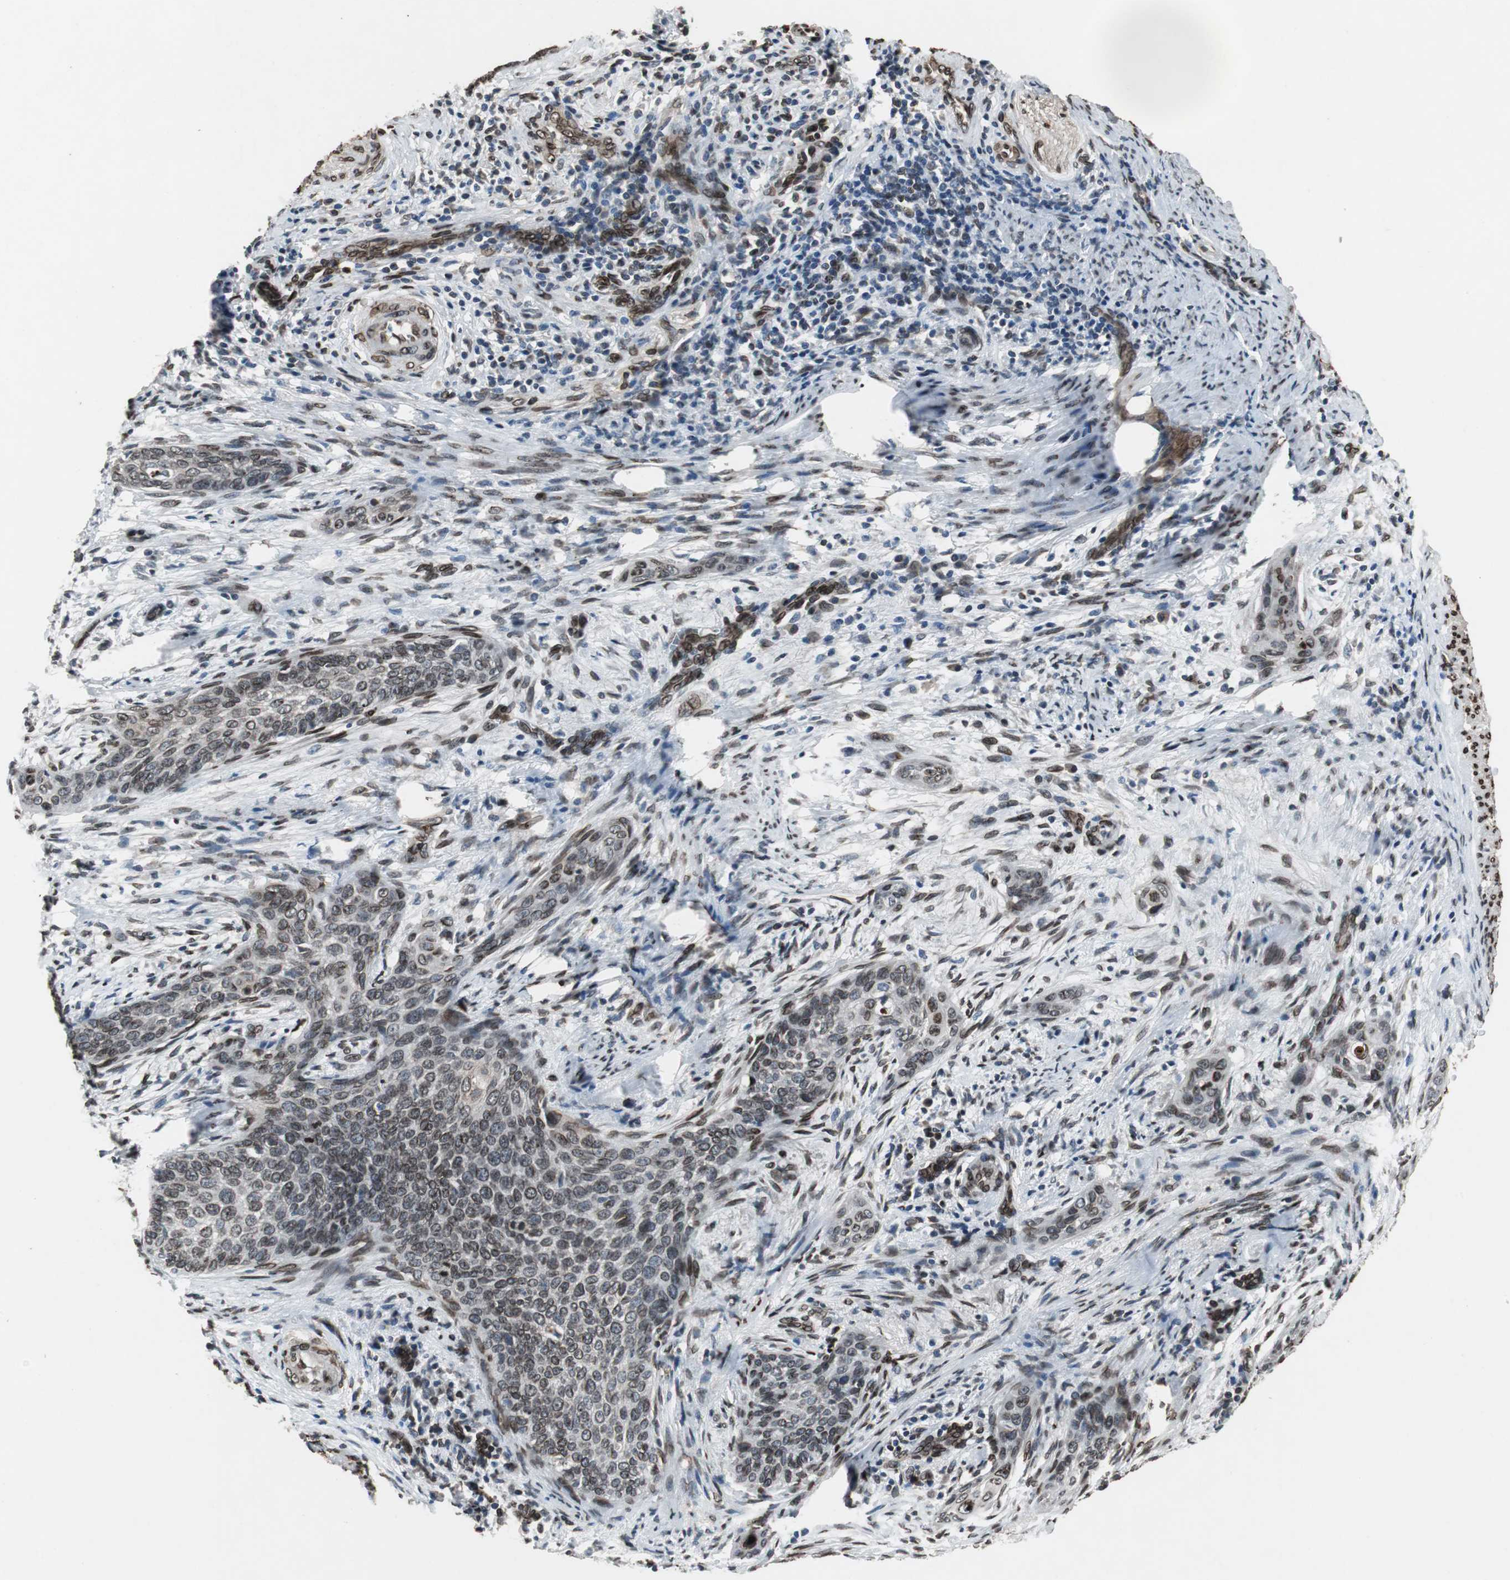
{"staining": {"intensity": "strong", "quantity": ">75%", "location": "cytoplasmic/membranous,nuclear"}, "tissue": "cervical cancer", "cell_type": "Tumor cells", "image_type": "cancer", "snomed": [{"axis": "morphology", "description": "Squamous cell carcinoma, NOS"}, {"axis": "topography", "description": "Cervix"}], "caption": "A high amount of strong cytoplasmic/membranous and nuclear expression is appreciated in approximately >75% of tumor cells in cervical cancer (squamous cell carcinoma) tissue.", "gene": "LMNA", "patient": {"sex": "female", "age": 33}}